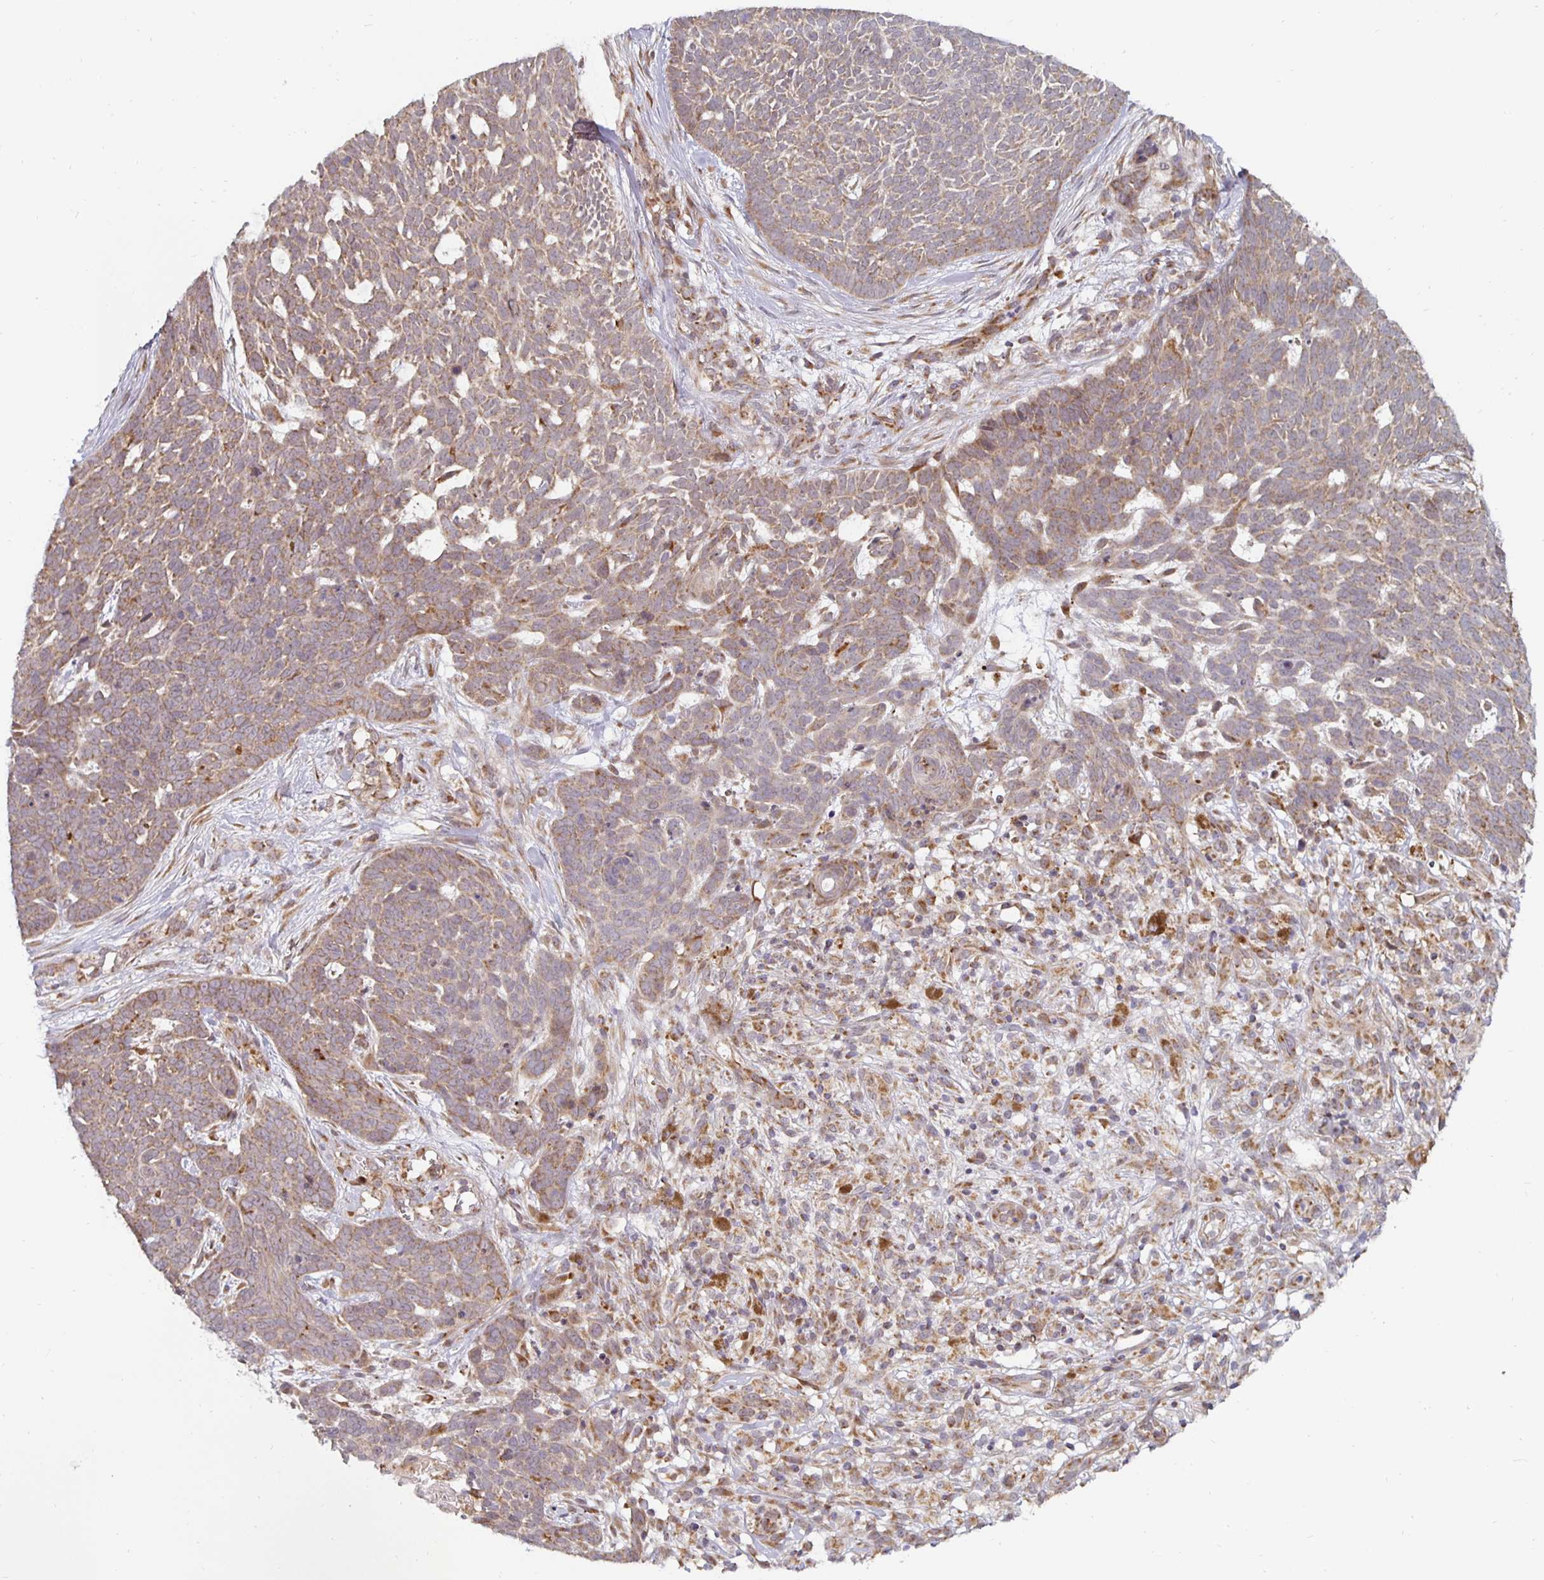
{"staining": {"intensity": "weak", "quantity": ">75%", "location": "cytoplasmic/membranous"}, "tissue": "skin cancer", "cell_type": "Tumor cells", "image_type": "cancer", "snomed": [{"axis": "morphology", "description": "Basal cell carcinoma"}, {"axis": "topography", "description": "Skin"}], "caption": "This image reveals immunohistochemistry staining of human skin basal cell carcinoma, with low weak cytoplasmic/membranous staining in about >75% of tumor cells.", "gene": "MRPL28", "patient": {"sex": "female", "age": 78}}